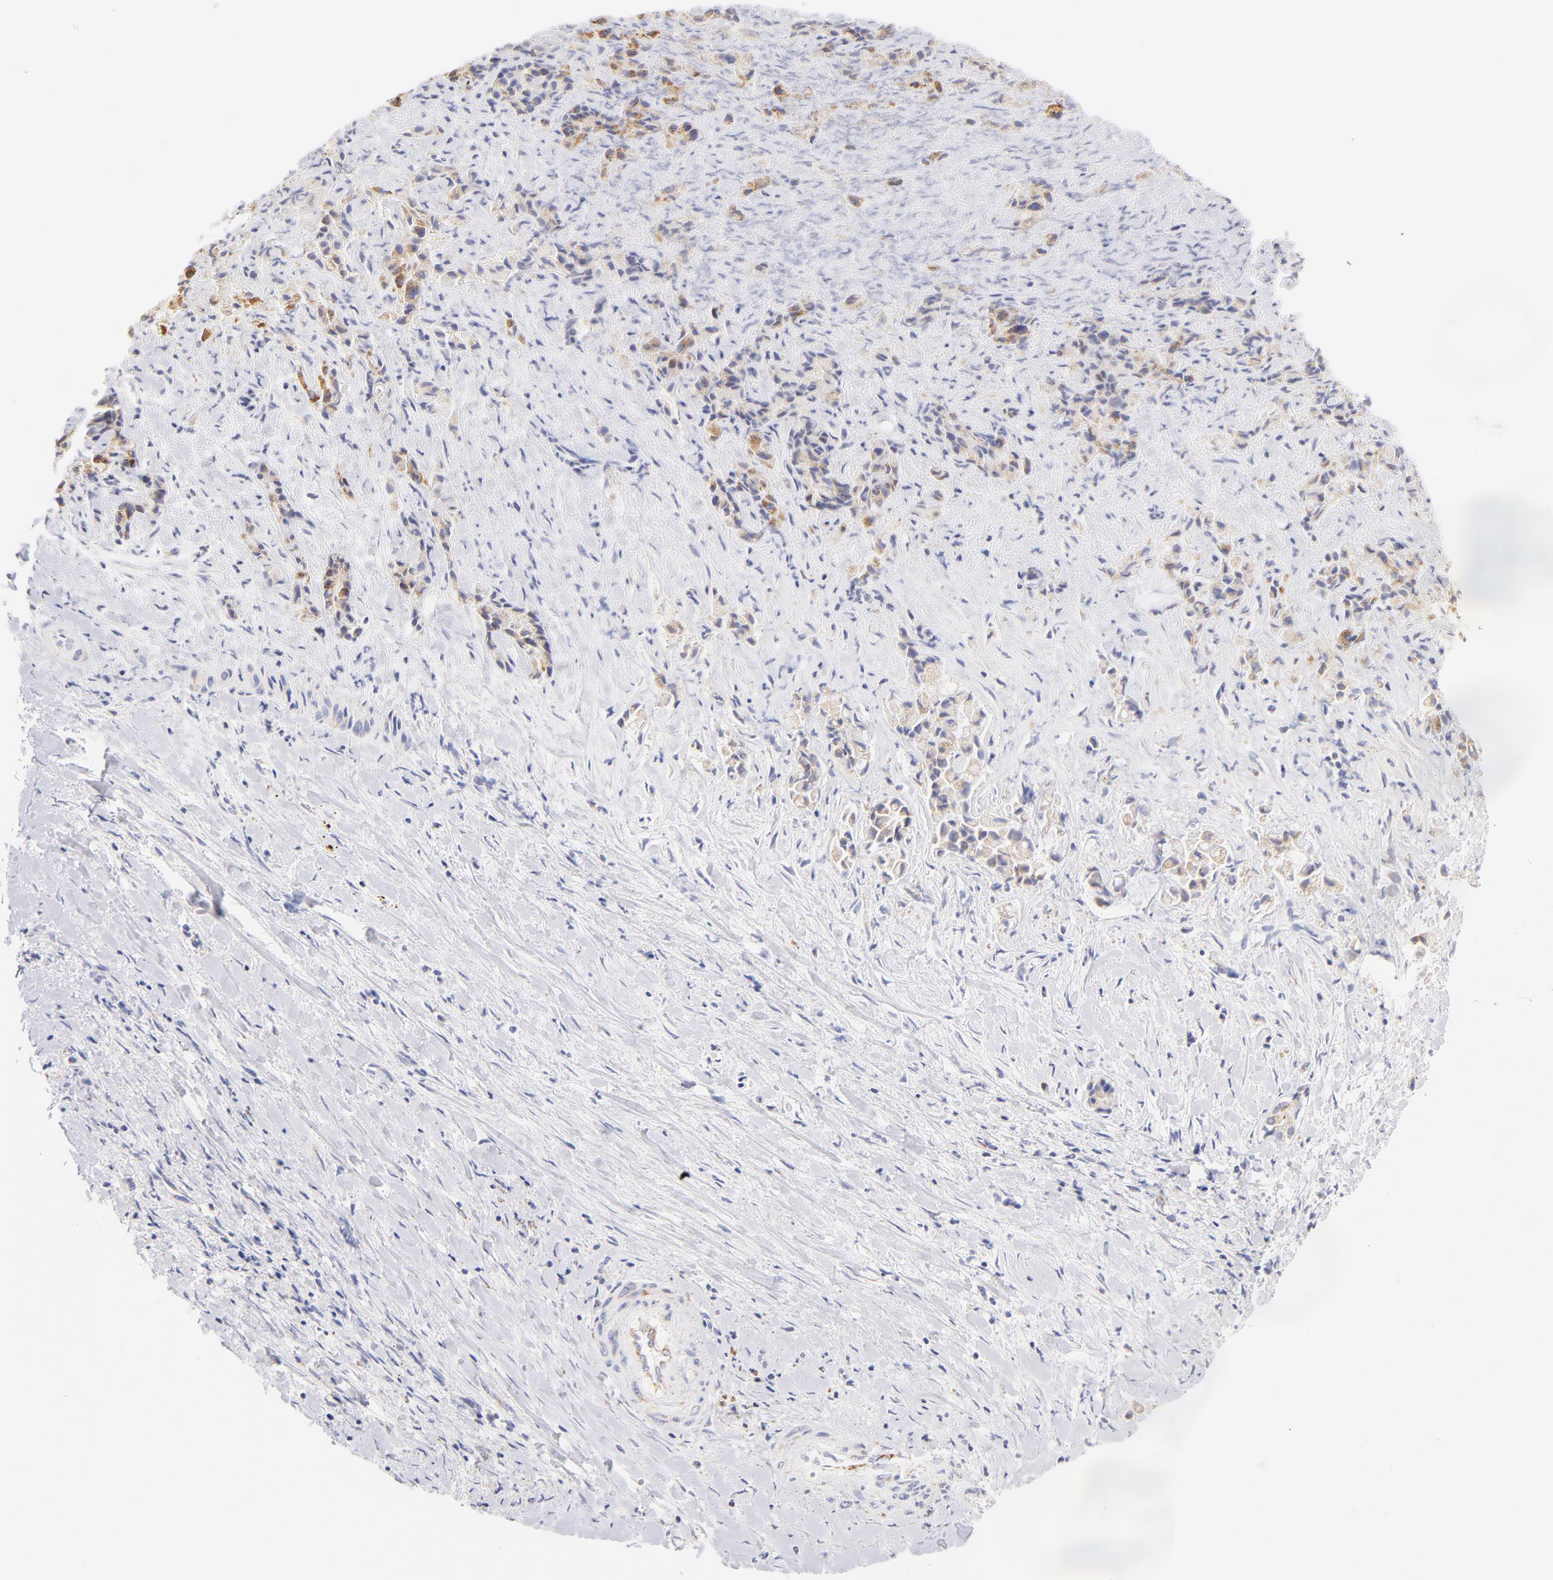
{"staining": {"intensity": "weak", "quantity": ">75%", "location": "cytoplasmic/membranous"}, "tissue": "liver cancer", "cell_type": "Tumor cells", "image_type": "cancer", "snomed": [{"axis": "morphology", "description": "Cholangiocarcinoma"}, {"axis": "topography", "description": "Liver"}], "caption": "Liver cancer (cholangiocarcinoma) stained for a protein (brown) displays weak cytoplasmic/membranous positive staining in about >75% of tumor cells.", "gene": "AIFM1", "patient": {"sex": "male", "age": 57}}